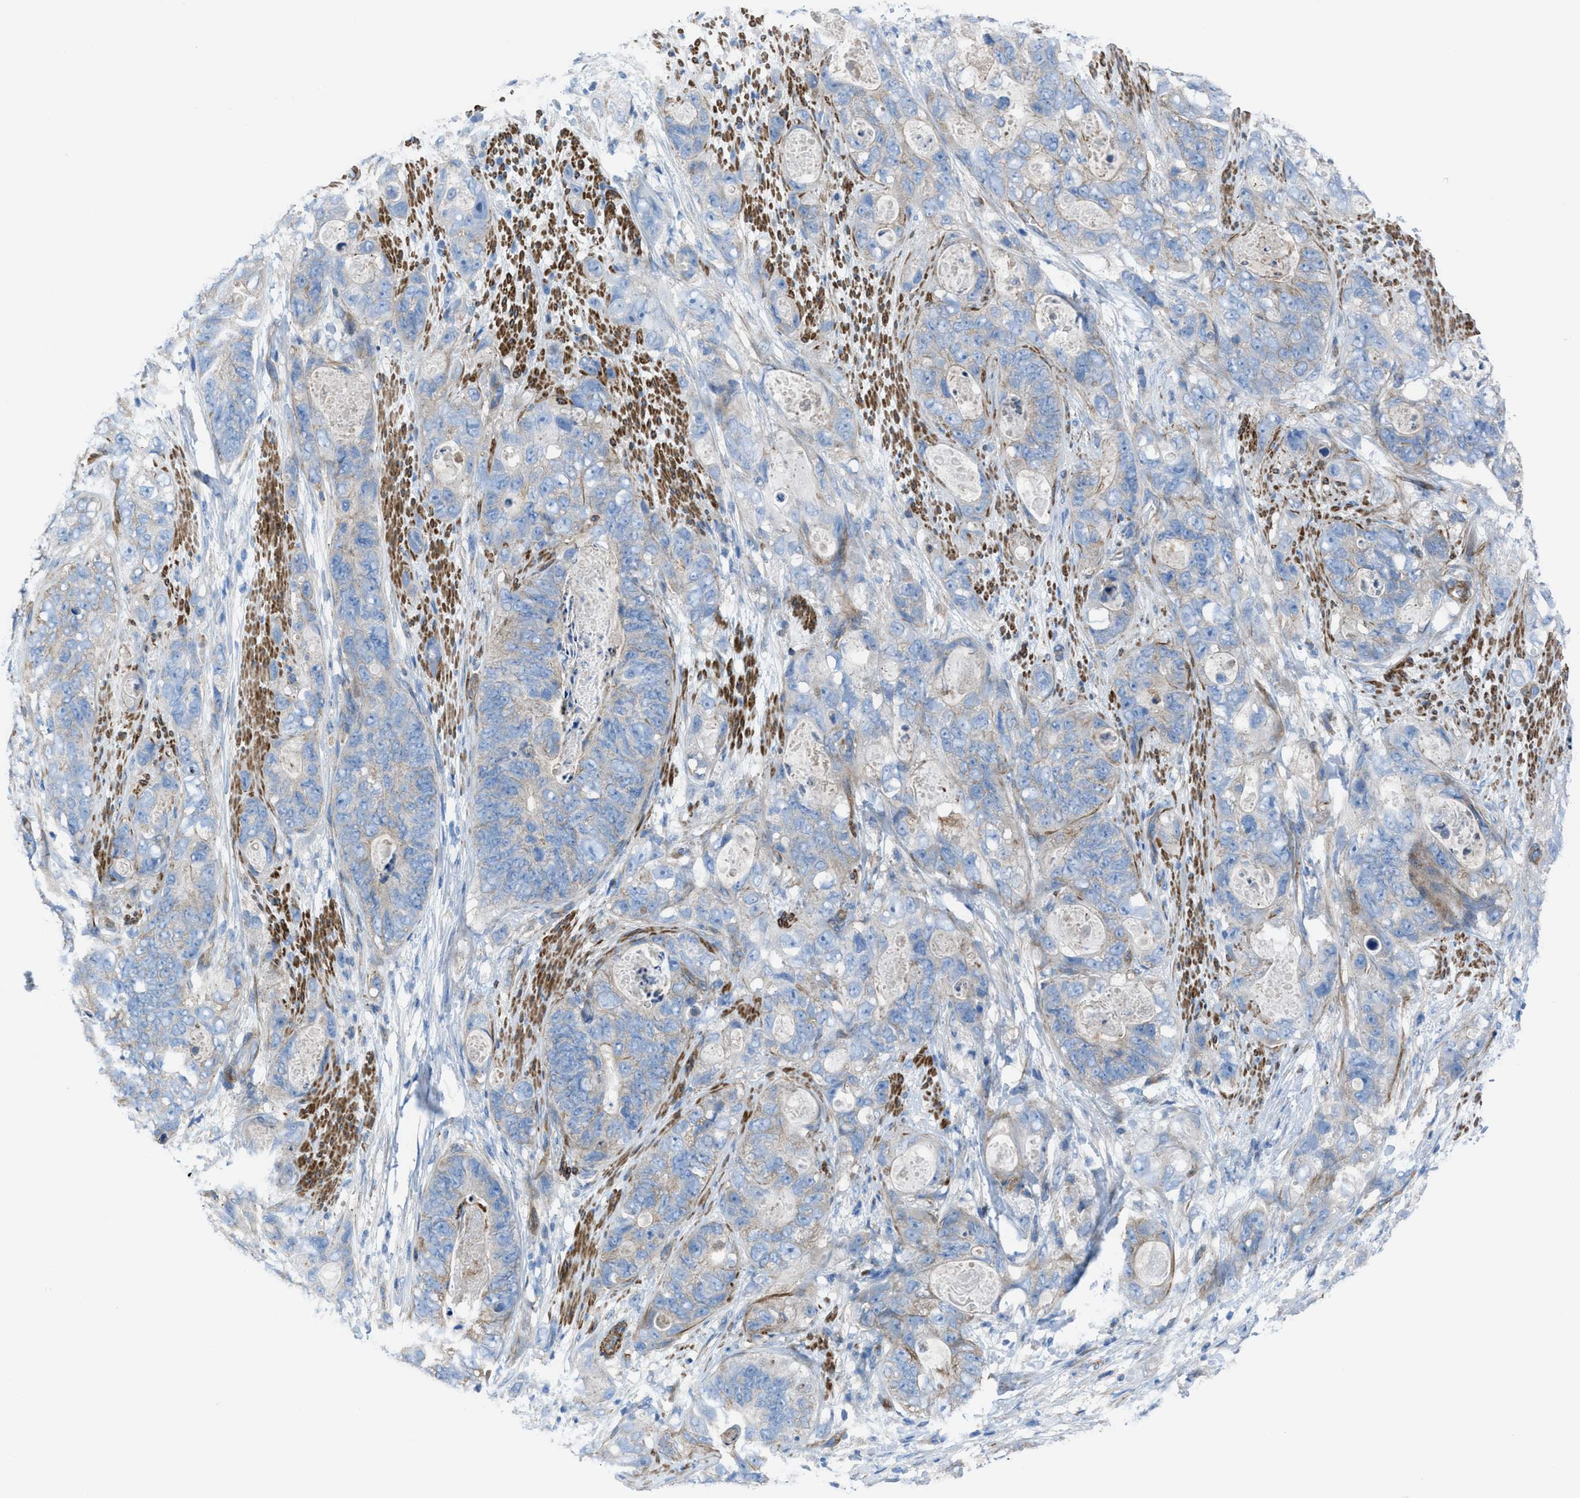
{"staining": {"intensity": "negative", "quantity": "none", "location": "none"}, "tissue": "stomach cancer", "cell_type": "Tumor cells", "image_type": "cancer", "snomed": [{"axis": "morphology", "description": "Adenocarcinoma, NOS"}, {"axis": "topography", "description": "Stomach"}], "caption": "Micrograph shows no significant protein staining in tumor cells of stomach cancer (adenocarcinoma). (DAB (3,3'-diaminobenzidine) immunohistochemistry with hematoxylin counter stain).", "gene": "KCNH7", "patient": {"sex": "female", "age": 89}}